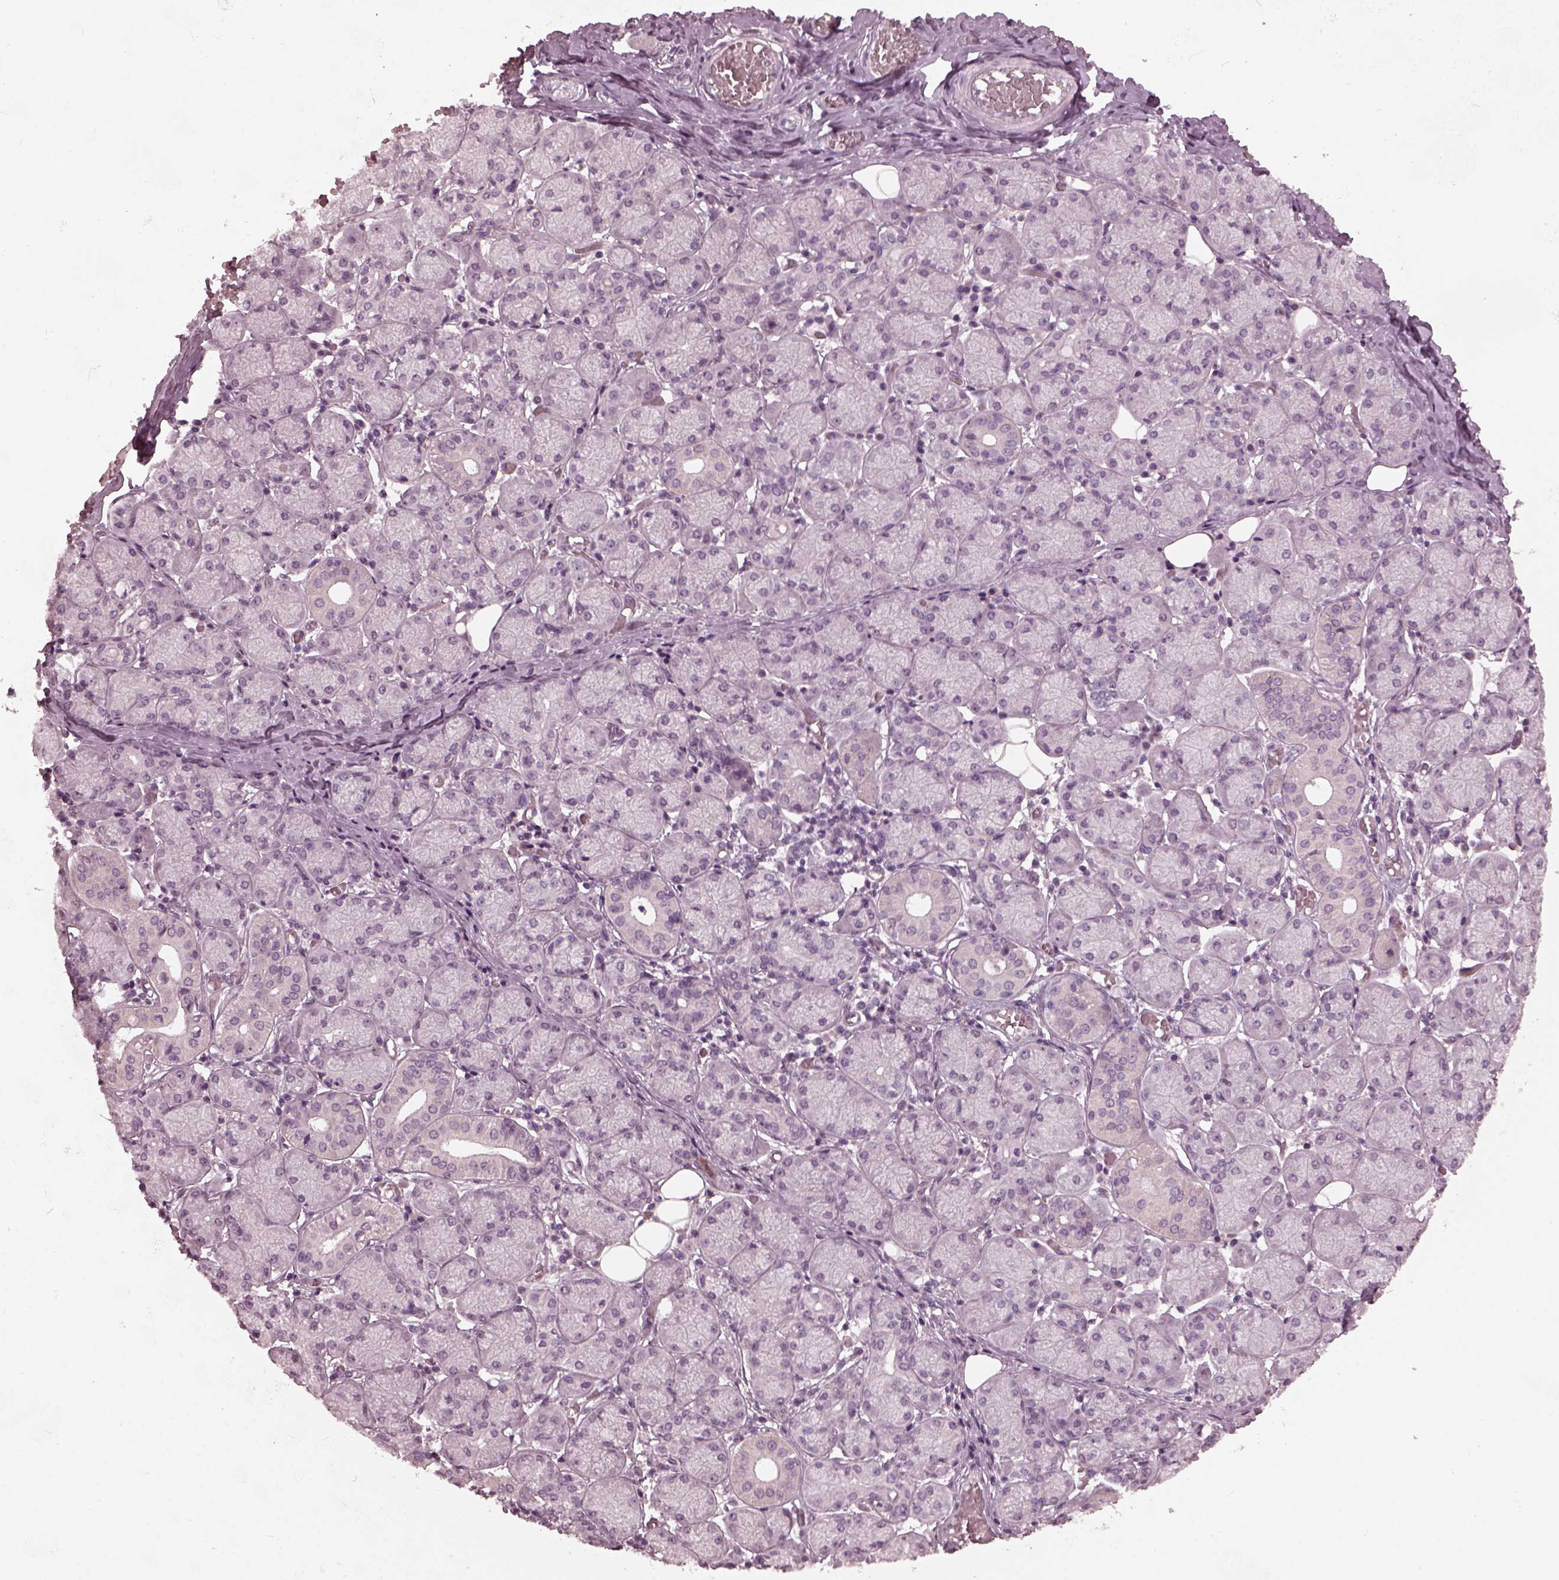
{"staining": {"intensity": "negative", "quantity": "none", "location": "none"}, "tissue": "salivary gland", "cell_type": "Glandular cells", "image_type": "normal", "snomed": [{"axis": "morphology", "description": "Normal tissue, NOS"}, {"axis": "topography", "description": "Salivary gland"}, {"axis": "topography", "description": "Peripheral nerve tissue"}], "caption": "This photomicrograph is of normal salivary gland stained with immunohistochemistry to label a protein in brown with the nuclei are counter-stained blue. There is no staining in glandular cells.", "gene": "RCVRN", "patient": {"sex": "female", "age": 24}}